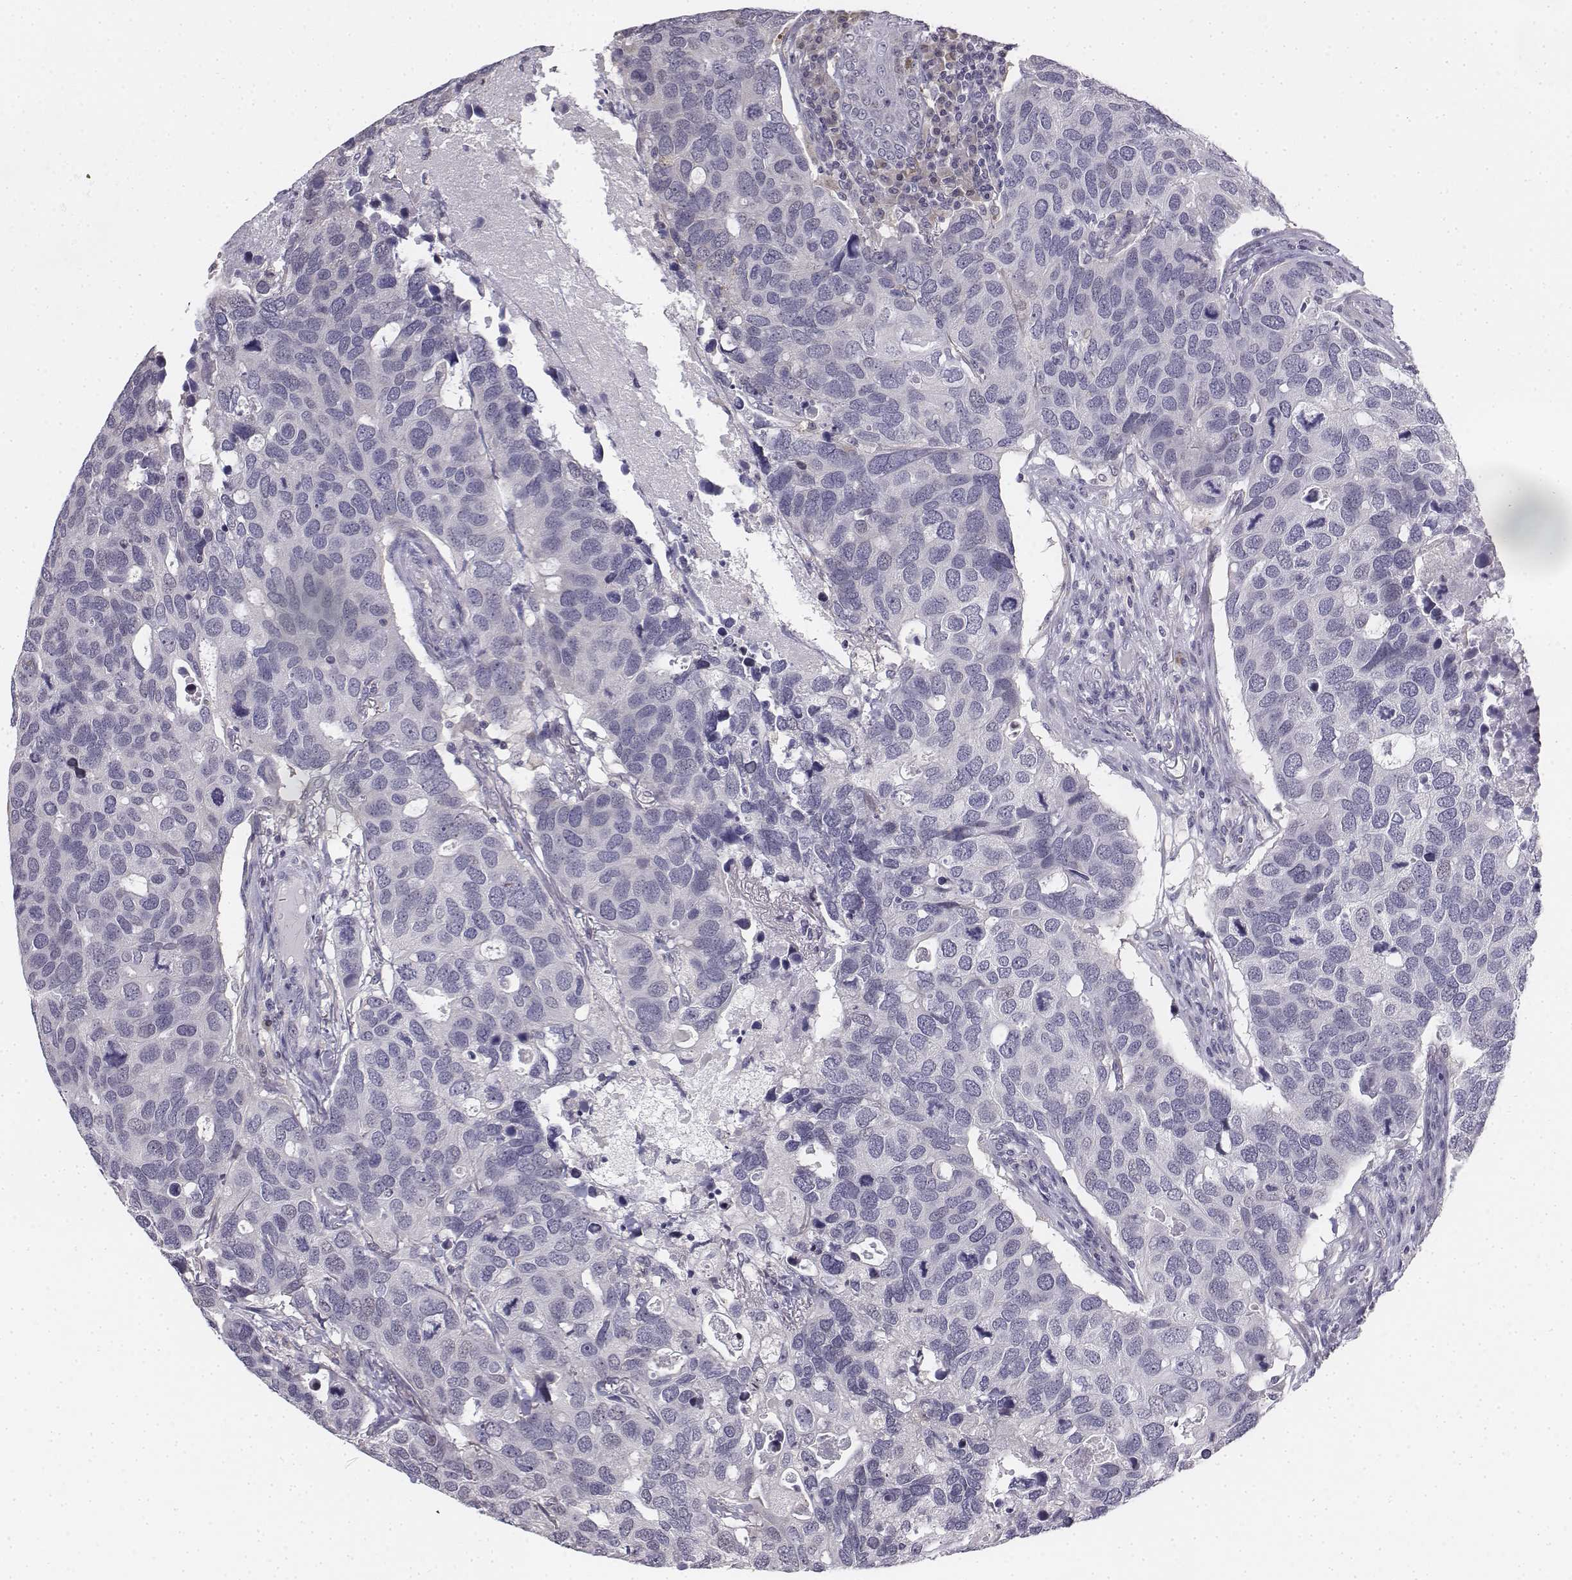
{"staining": {"intensity": "negative", "quantity": "none", "location": "none"}, "tissue": "breast cancer", "cell_type": "Tumor cells", "image_type": "cancer", "snomed": [{"axis": "morphology", "description": "Duct carcinoma"}, {"axis": "topography", "description": "Breast"}], "caption": "DAB immunohistochemical staining of human intraductal carcinoma (breast) displays no significant expression in tumor cells. (Immunohistochemistry, brightfield microscopy, high magnification).", "gene": "PENK", "patient": {"sex": "female", "age": 83}}